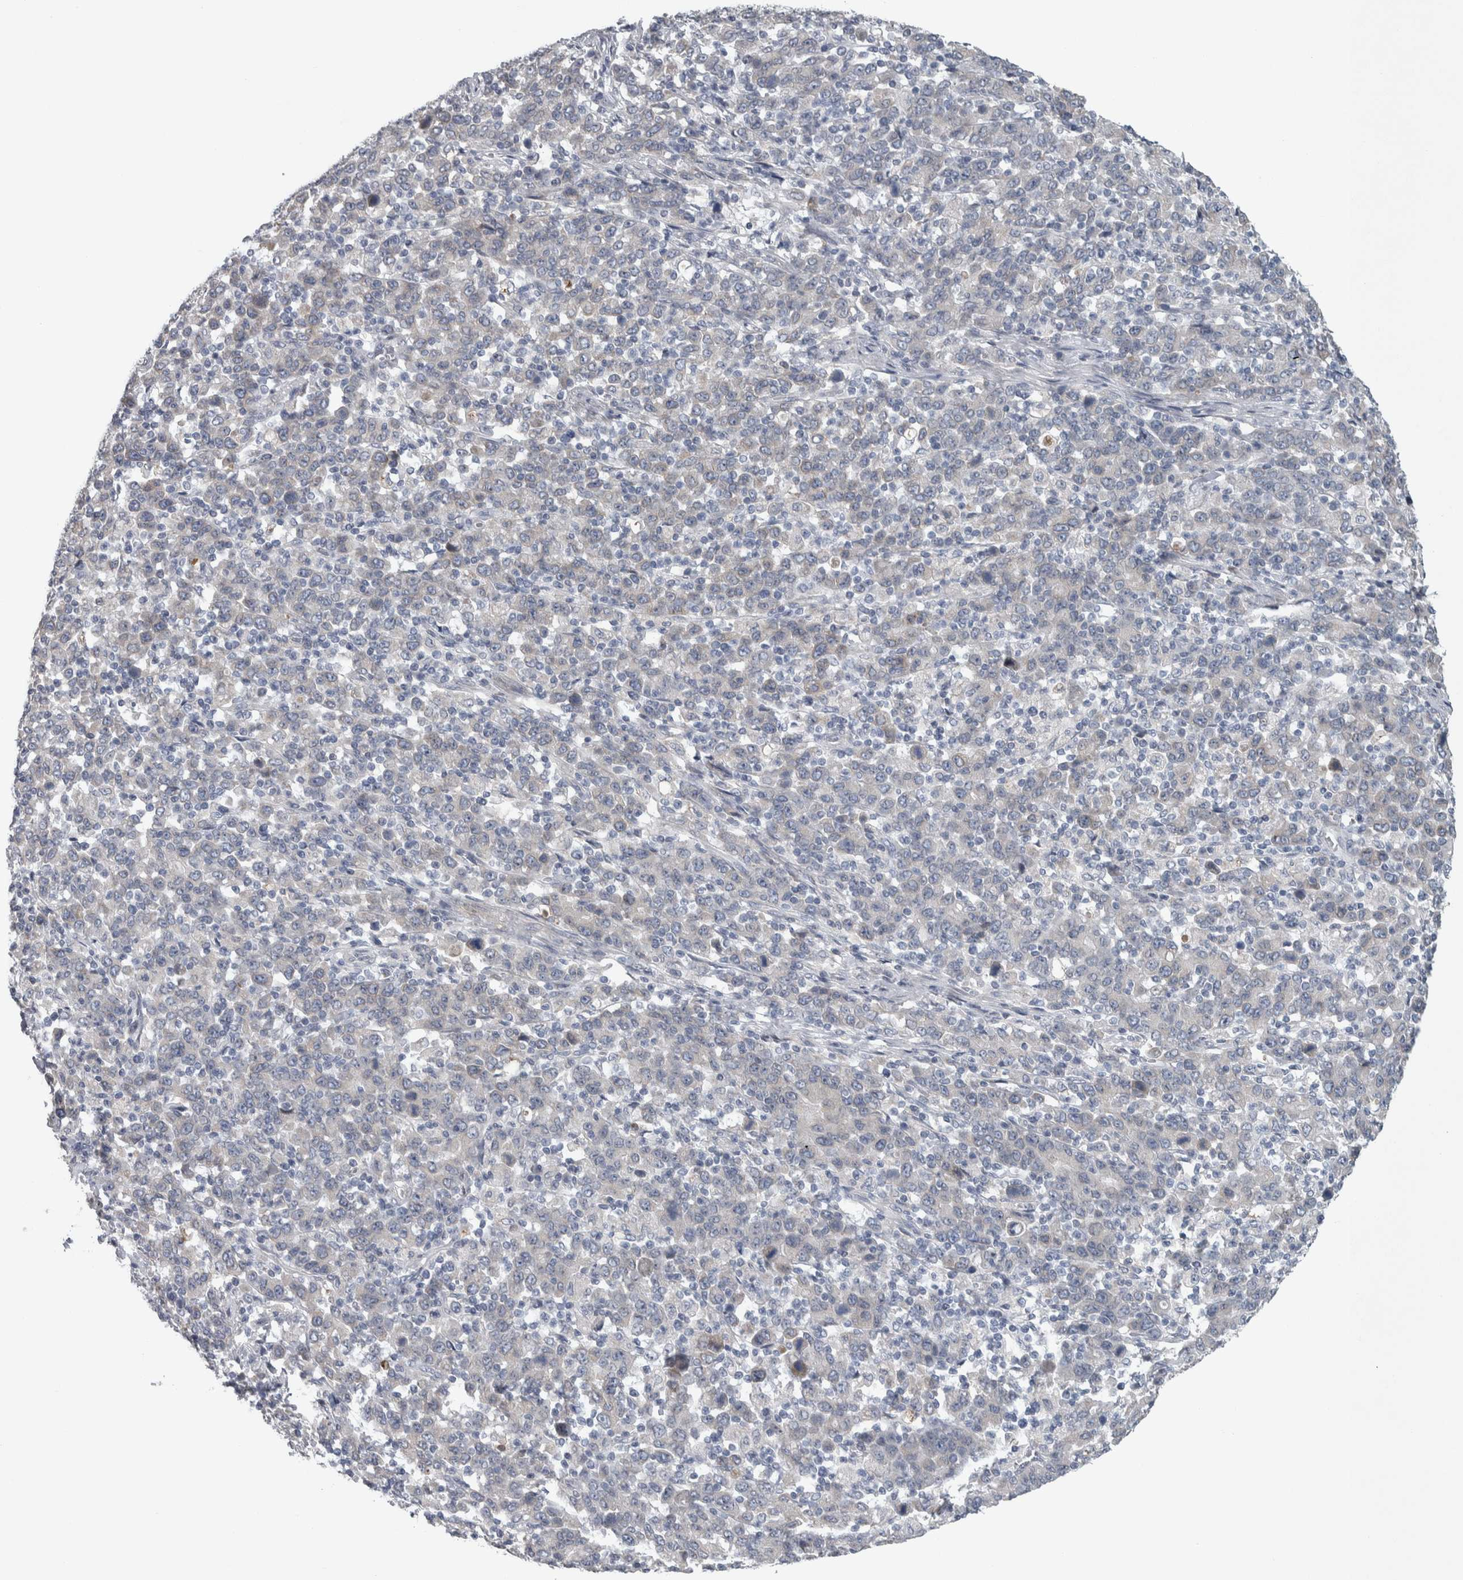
{"staining": {"intensity": "negative", "quantity": "none", "location": "none"}, "tissue": "stomach cancer", "cell_type": "Tumor cells", "image_type": "cancer", "snomed": [{"axis": "morphology", "description": "Adenocarcinoma, NOS"}, {"axis": "topography", "description": "Stomach, upper"}], "caption": "This is an immunohistochemistry (IHC) micrograph of human stomach cancer (adenocarcinoma). There is no expression in tumor cells.", "gene": "SIGMAR1", "patient": {"sex": "male", "age": 69}}